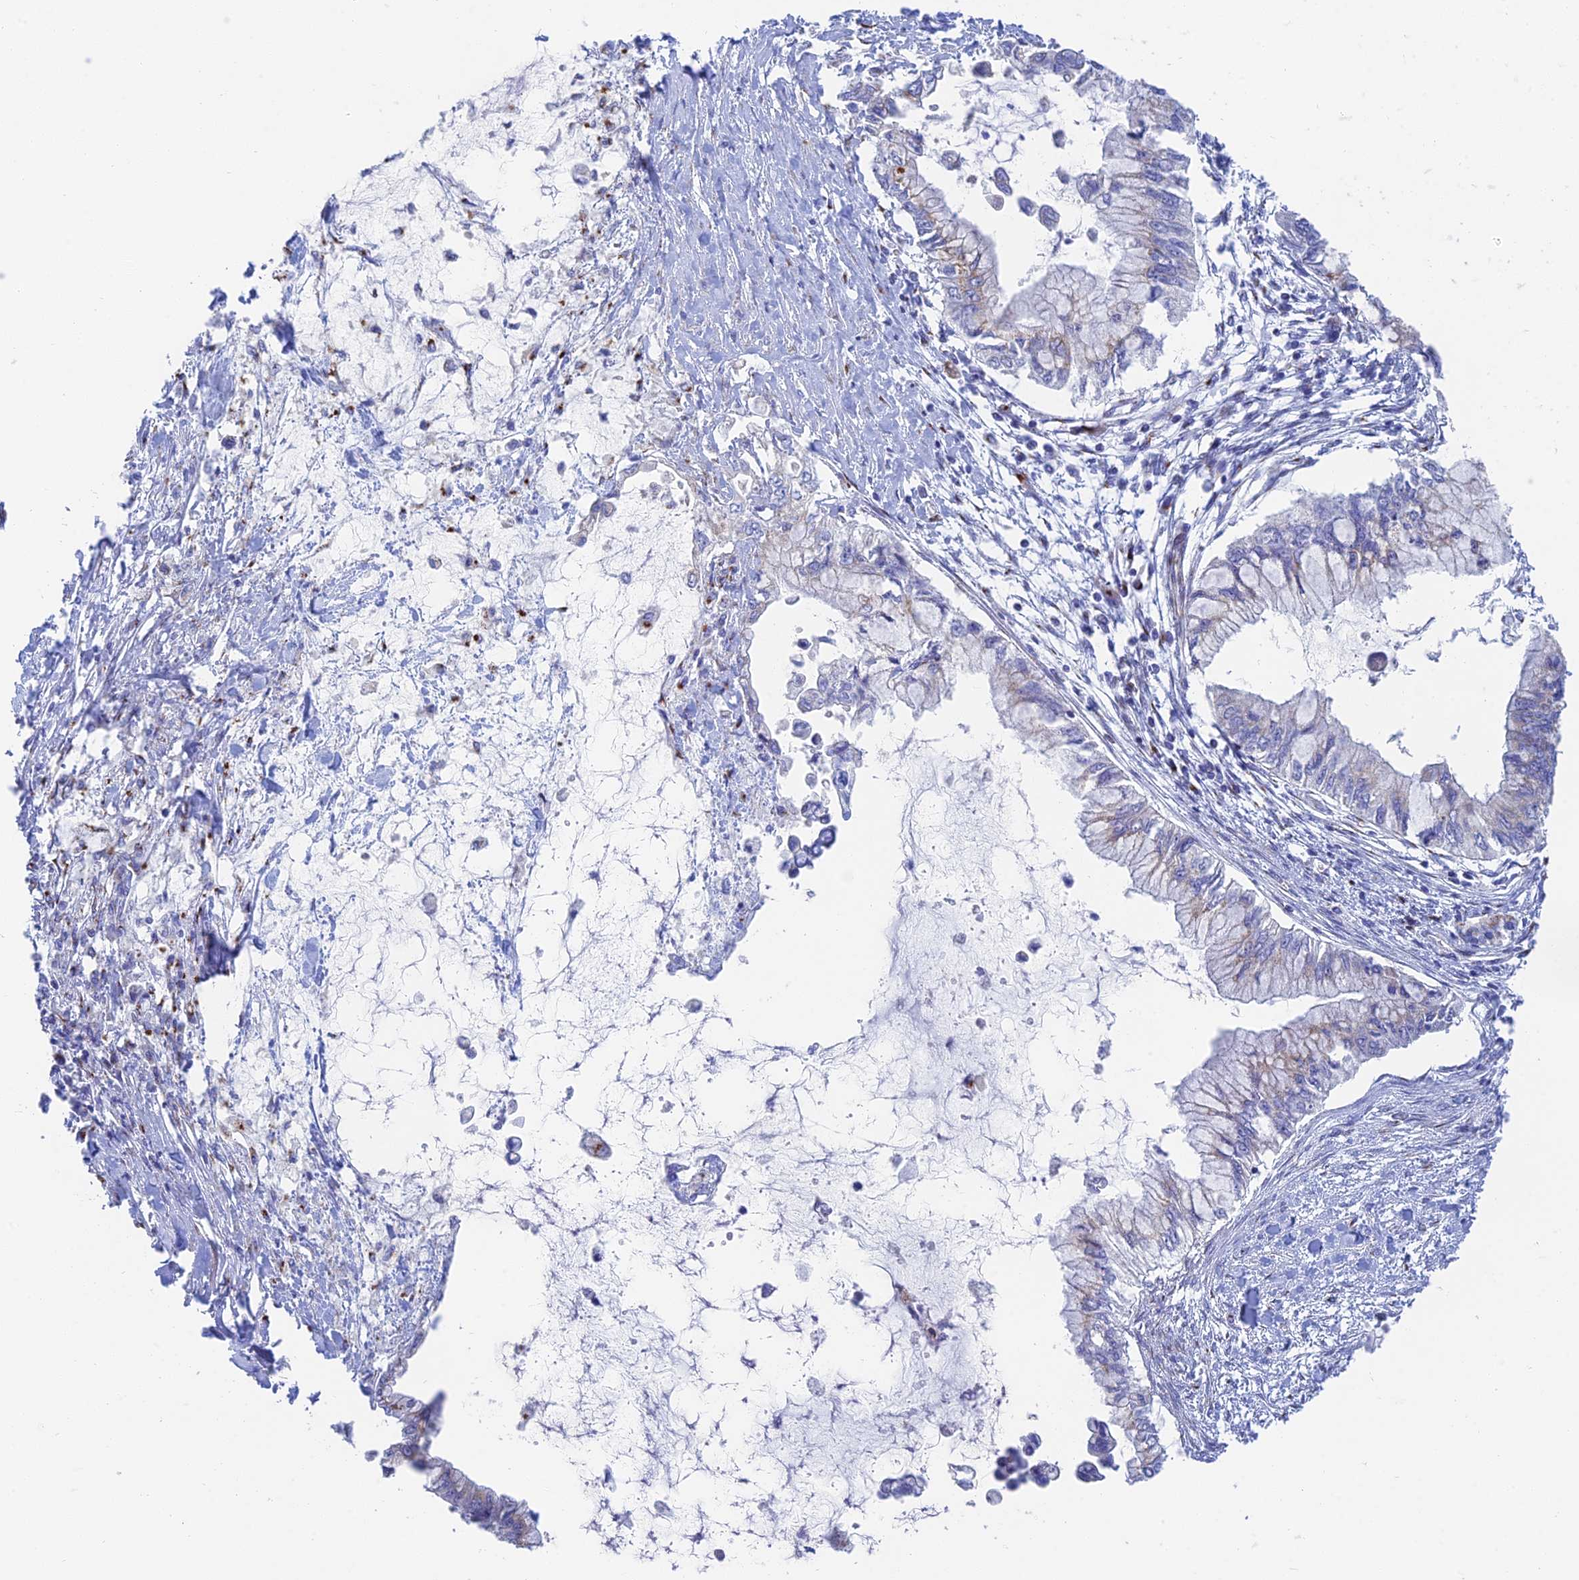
{"staining": {"intensity": "weak", "quantity": "<25%", "location": "cytoplasmic/membranous"}, "tissue": "pancreatic cancer", "cell_type": "Tumor cells", "image_type": "cancer", "snomed": [{"axis": "morphology", "description": "Adenocarcinoma, NOS"}, {"axis": "topography", "description": "Pancreas"}], "caption": "IHC of human pancreatic adenocarcinoma demonstrates no staining in tumor cells.", "gene": "HS2ST1", "patient": {"sex": "male", "age": 48}}